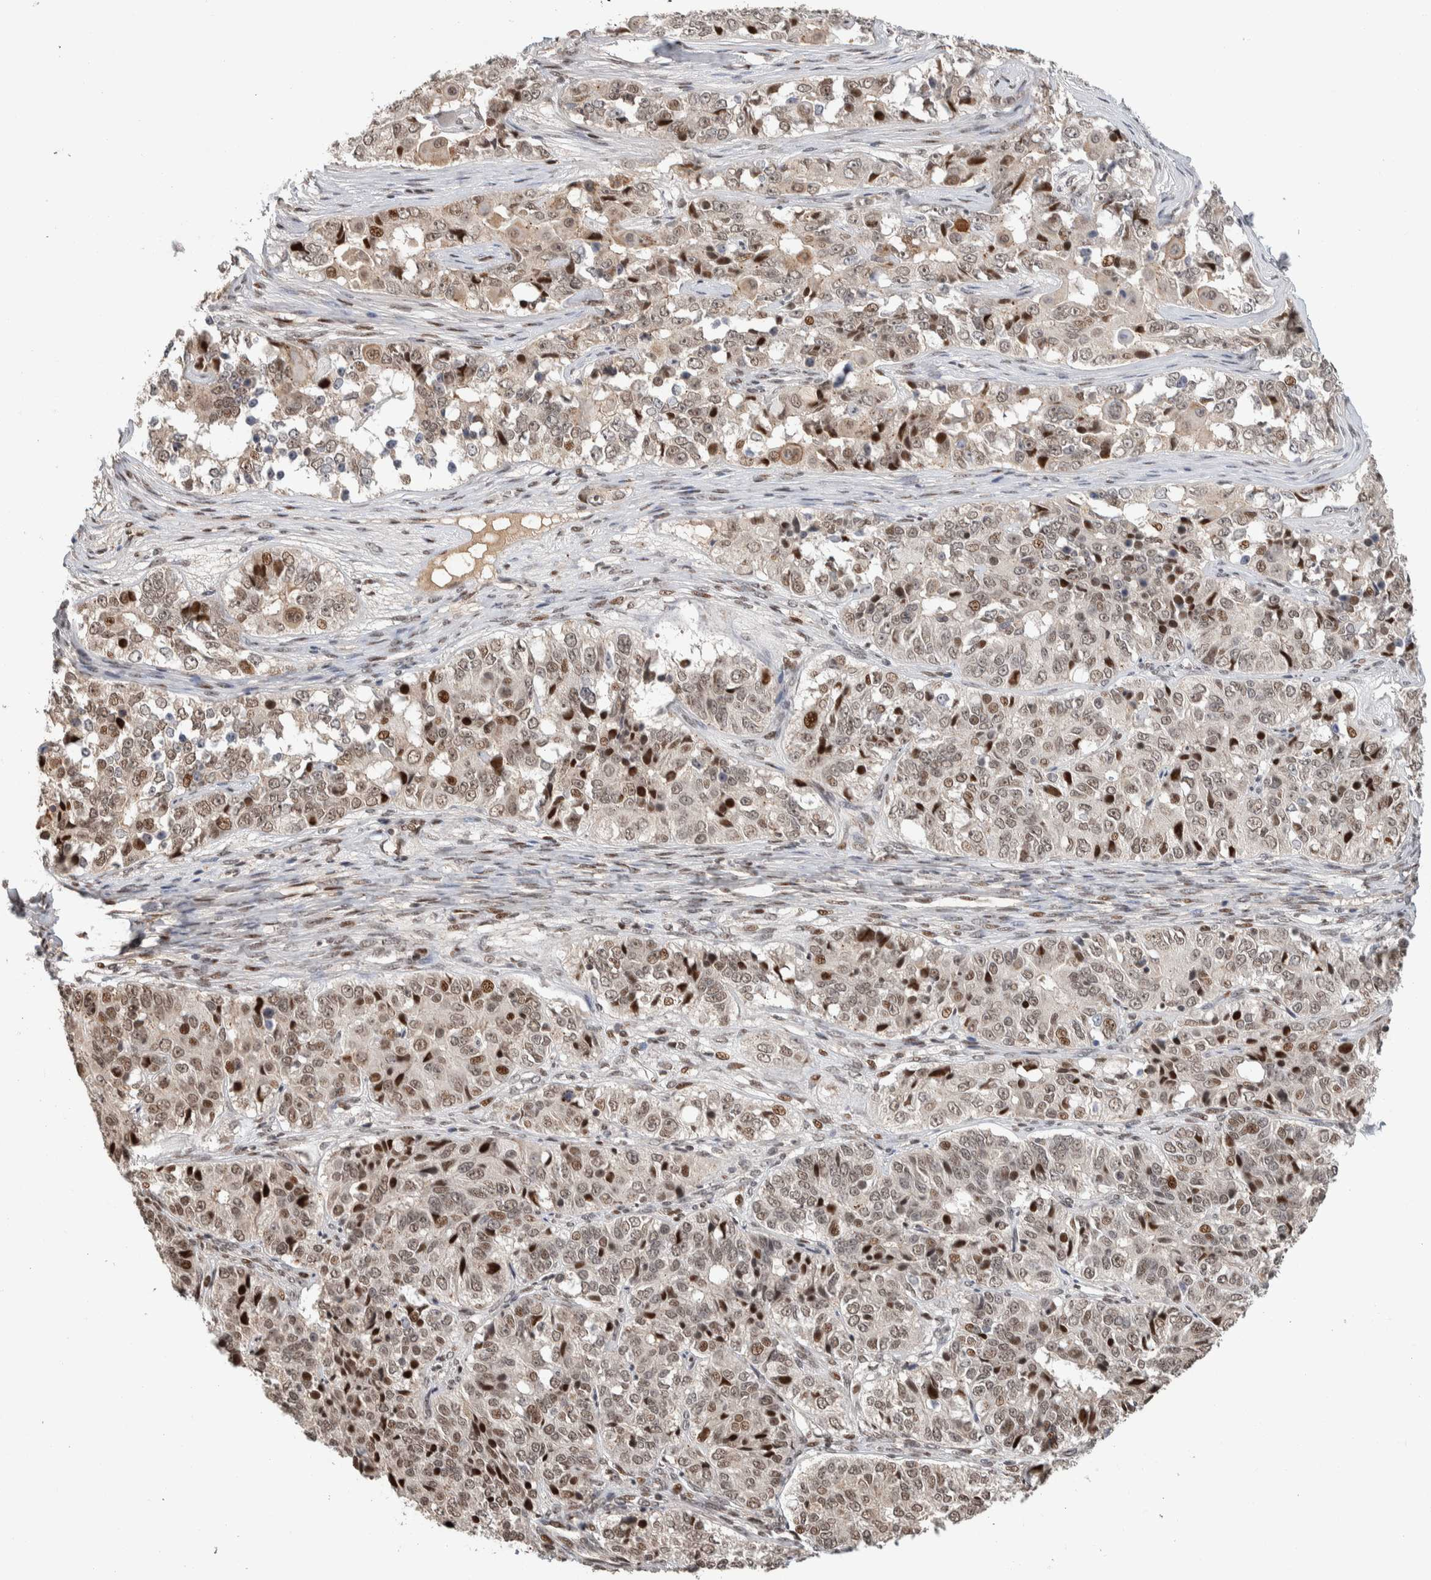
{"staining": {"intensity": "moderate", "quantity": "25%-75%", "location": "nuclear"}, "tissue": "ovarian cancer", "cell_type": "Tumor cells", "image_type": "cancer", "snomed": [{"axis": "morphology", "description": "Carcinoma, endometroid"}, {"axis": "topography", "description": "Ovary"}], "caption": "A brown stain highlights moderate nuclear staining of a protein in ovarian endometroid carcinoma tumor cells.", "gene": "ZNF521", "patient": {"sex": "female", "age": 51}}